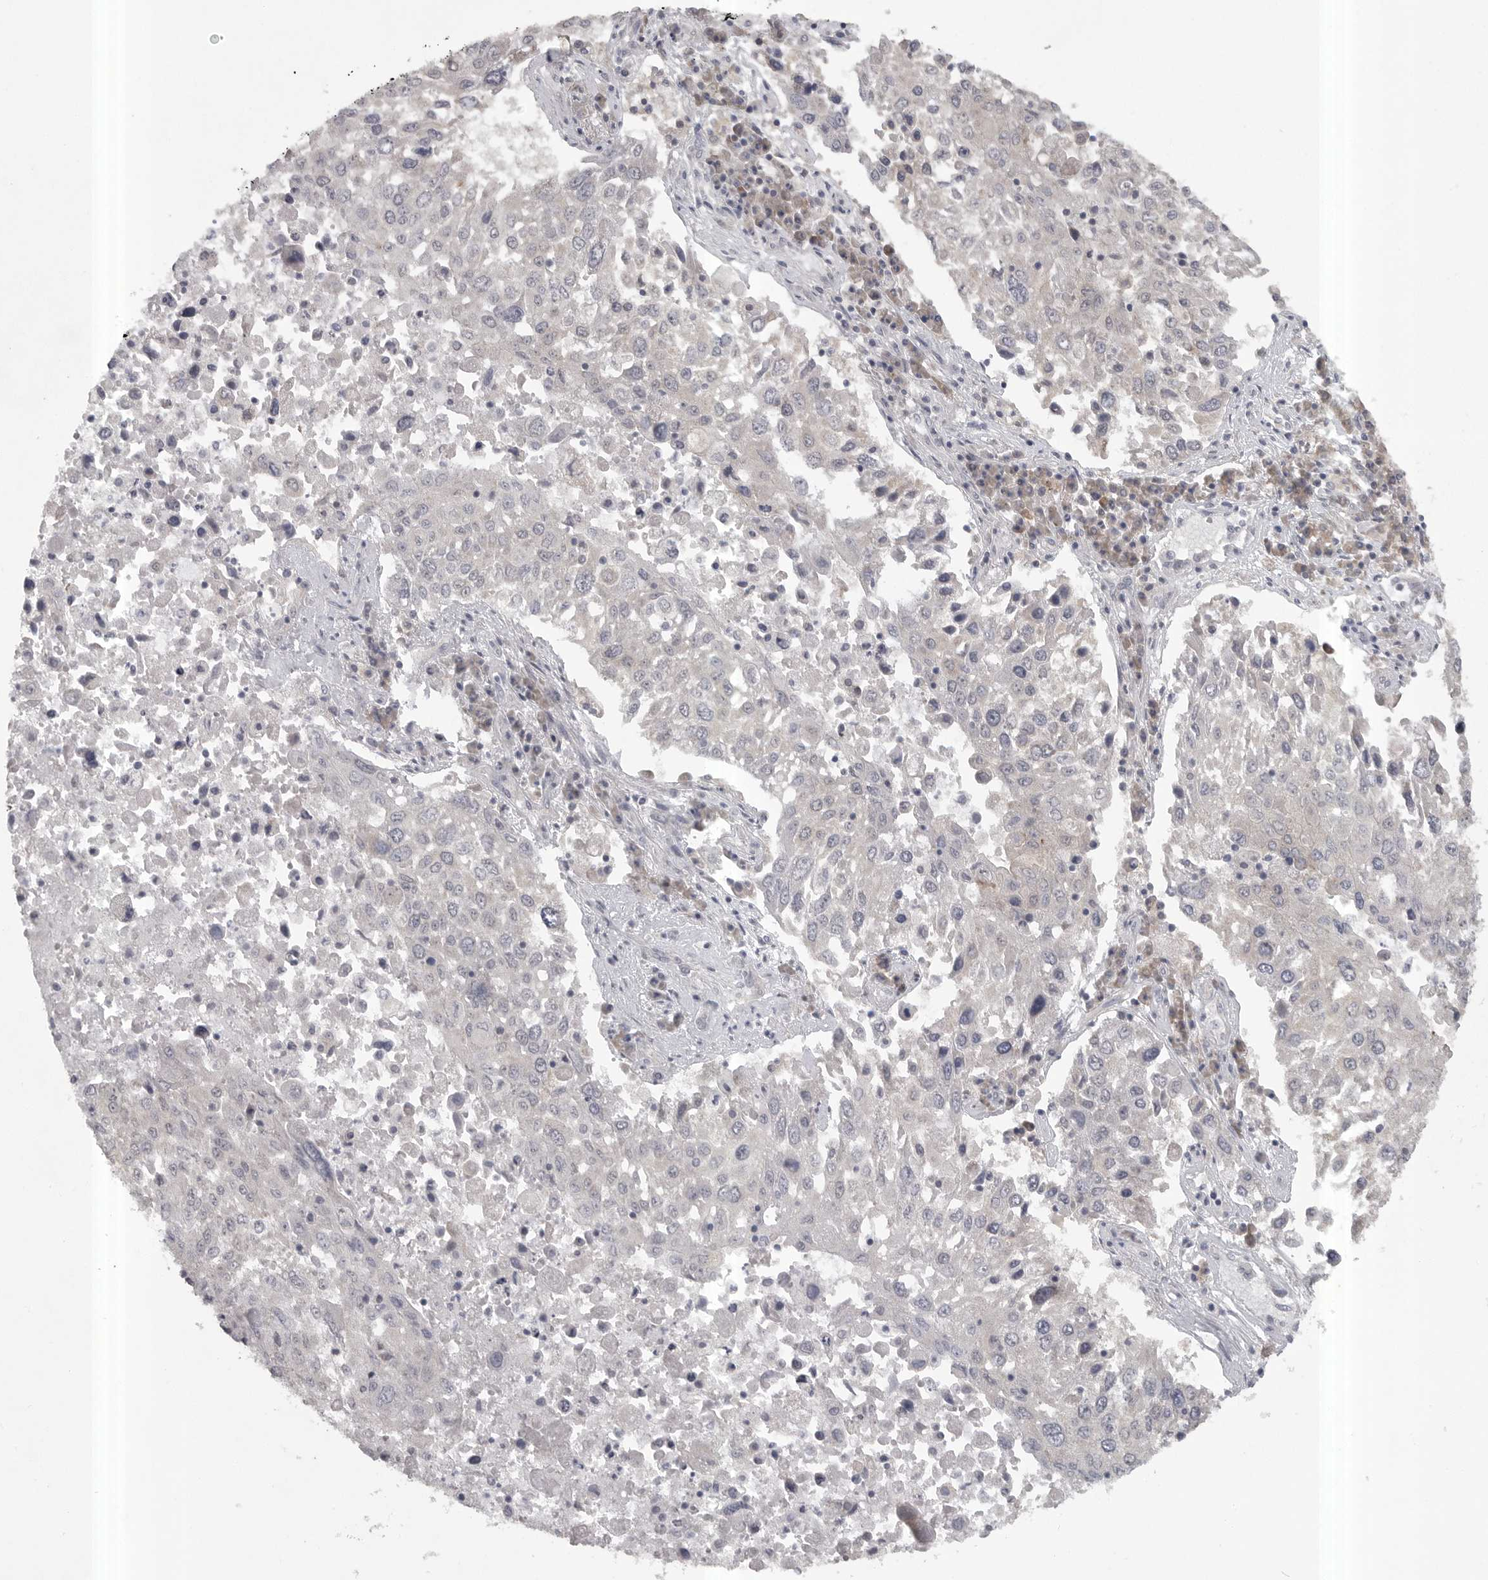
{"staining": {"intensity": "negative", "quantity": "none", "location": "none"}, "tissue": "lung cancer", "cell_type": "Tumor cells", "image_type": "cancer", "snomed": [{"axis": "morphology", "description": "Squamous cell carcinoma, NOS"}, {"axis": "topography", "description": "Lung"}], "caption": "Lung cancer was stained to show a protein in brown. There is no significant expression in tumor cells.", "gene": "PHF13", "patient": {"sex": "male", "age": 65}}